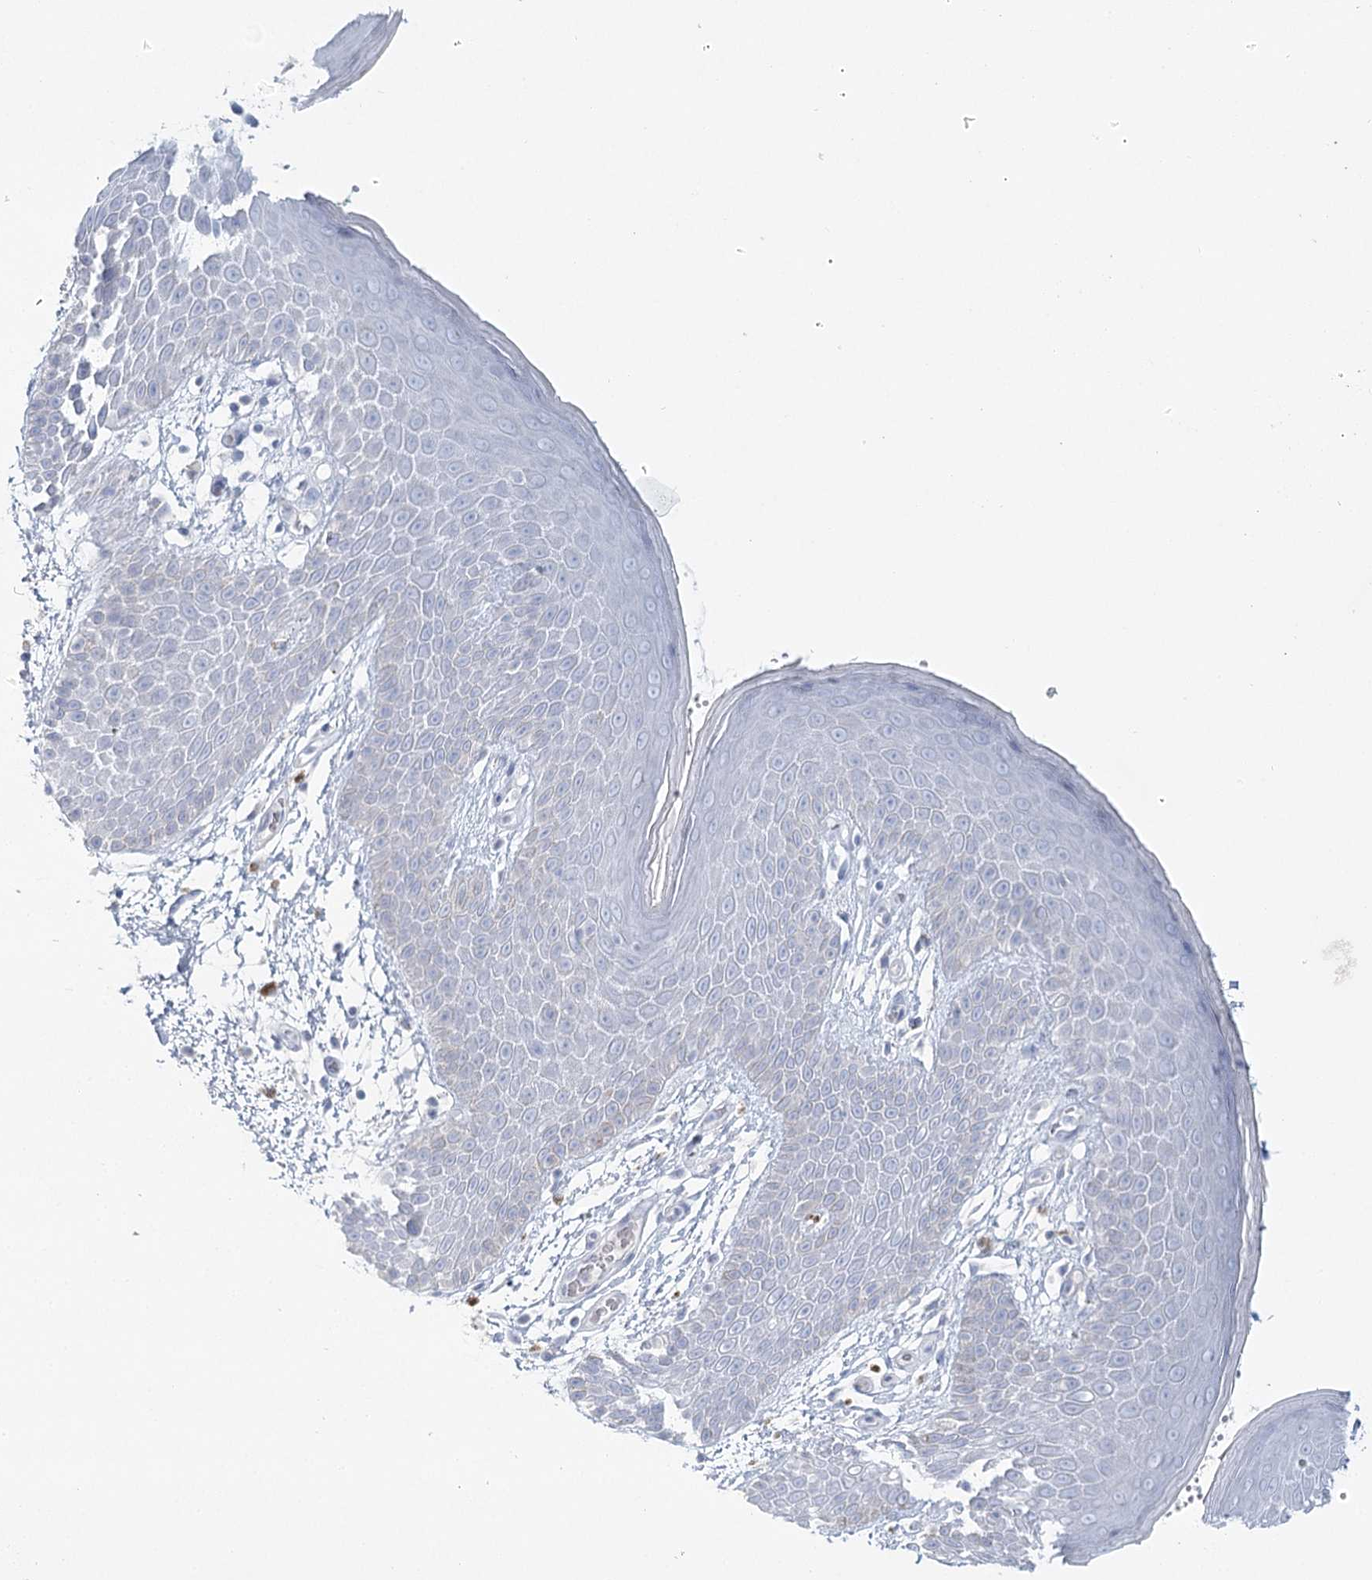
{"staining": {"intensity": "moderate", "quantity": "<25%", "location": "cytoplasmic/membranous"}, "tissue": "skin", "cell_type": "Epidermal cells", "image_type": "normal", "snomed": [{"axis": "morphology", "description": "Normal tissue, NOS"}, {"axis": "topography", "description": "Anal"}], "caption": "Unremarkable skin reveals moderate cytoplasmic/membranous positivity in about <25% of epidermal cells.", "gene": "DMGDH", "patient": {"sex": "male", "age": 74}}